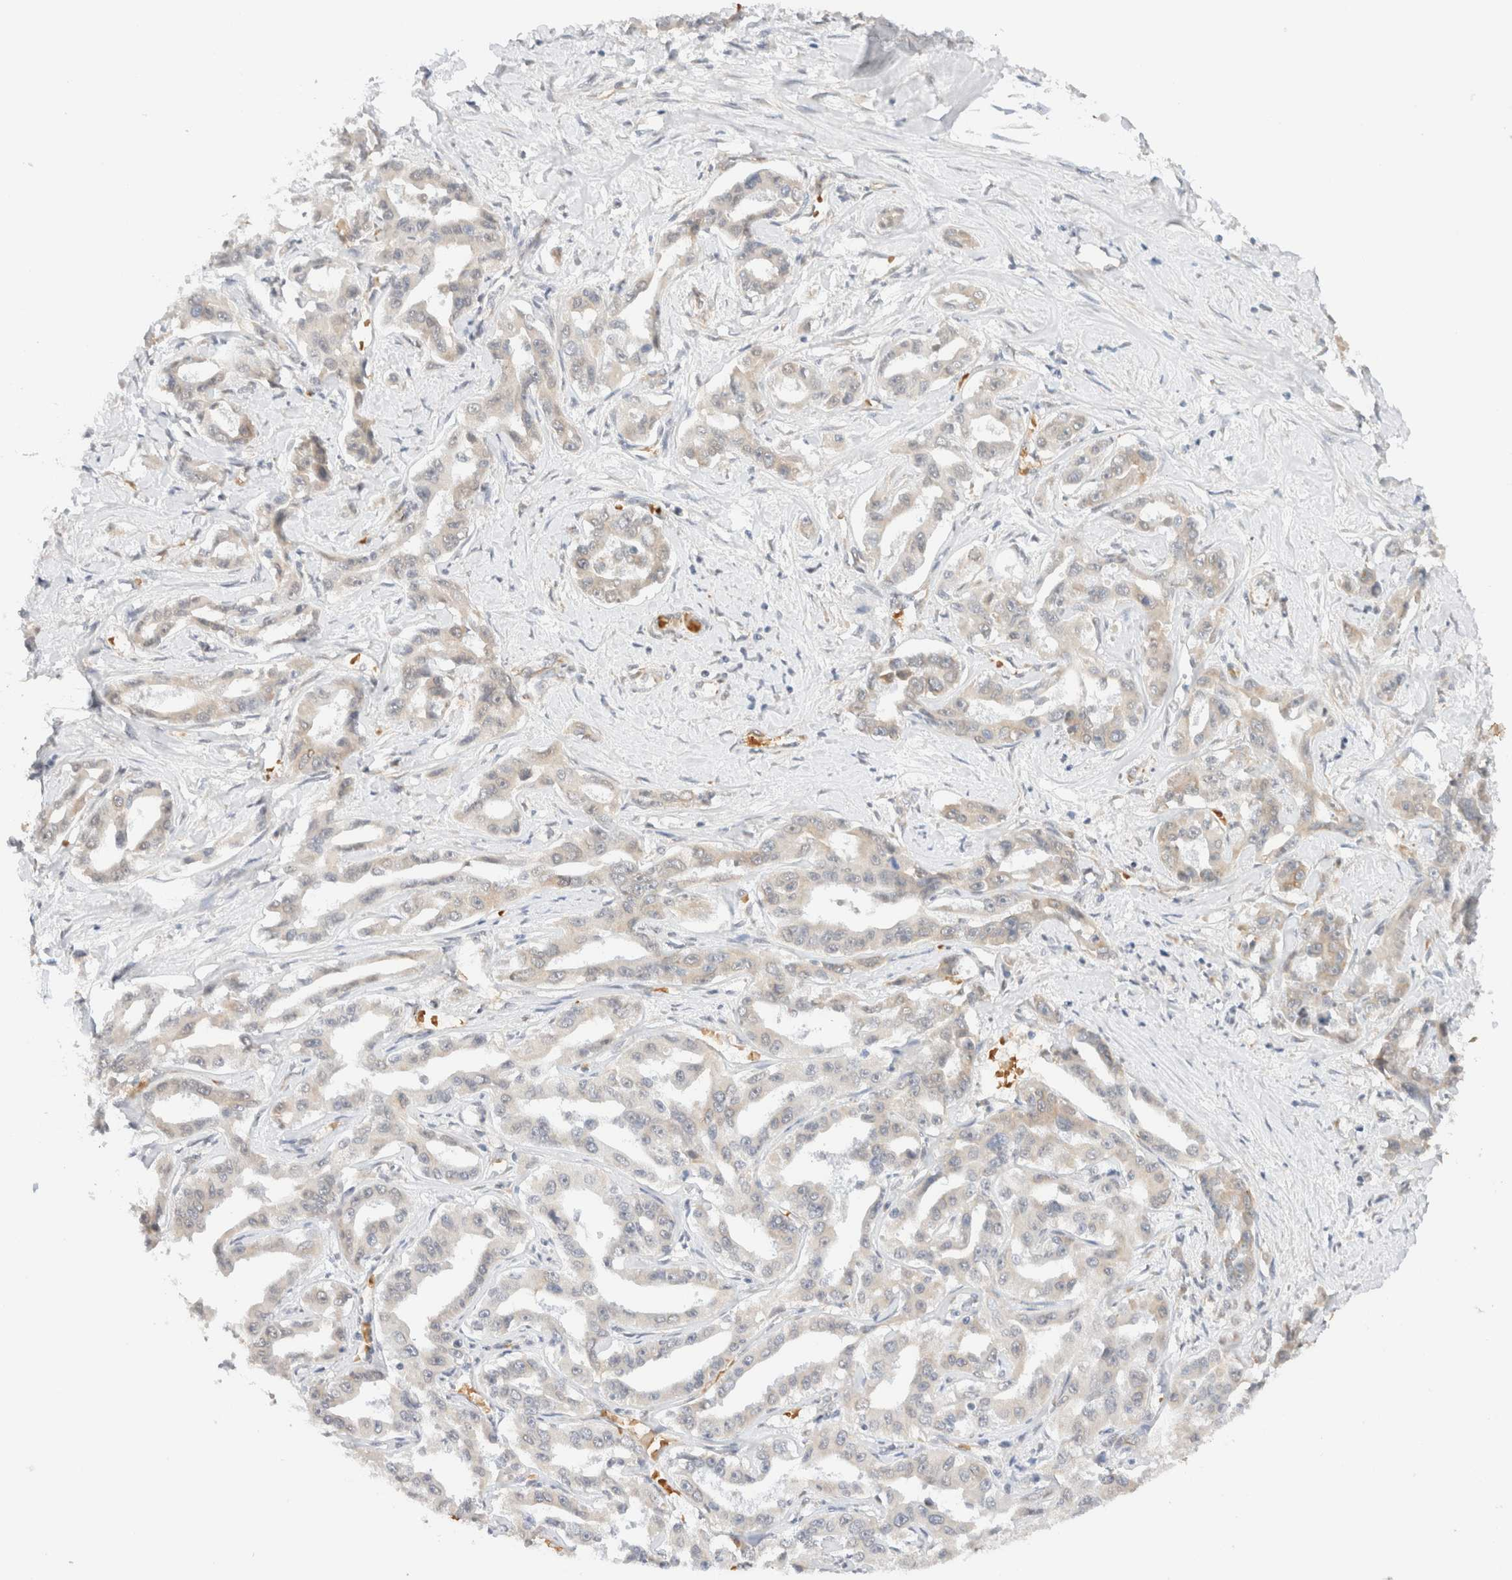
{"staining": {"intensity": "negative", "quantity": "none", "location": "none"}, "tissue": "liver cancer", "cell_type": "Tumor cells", "image_type": "cancer", "snomed": [{"axis": "morphology", "description": "Cholangiocarcinoma"}, {"axis": "topography", "description": "Liver"}], "caption": "Liver cholangiocarcinoma was stained to show a protein in brown. There is no significant staining in tumor cells.", "gene": "SYVN1", "patient": {"sex": "male", "age": 59}}